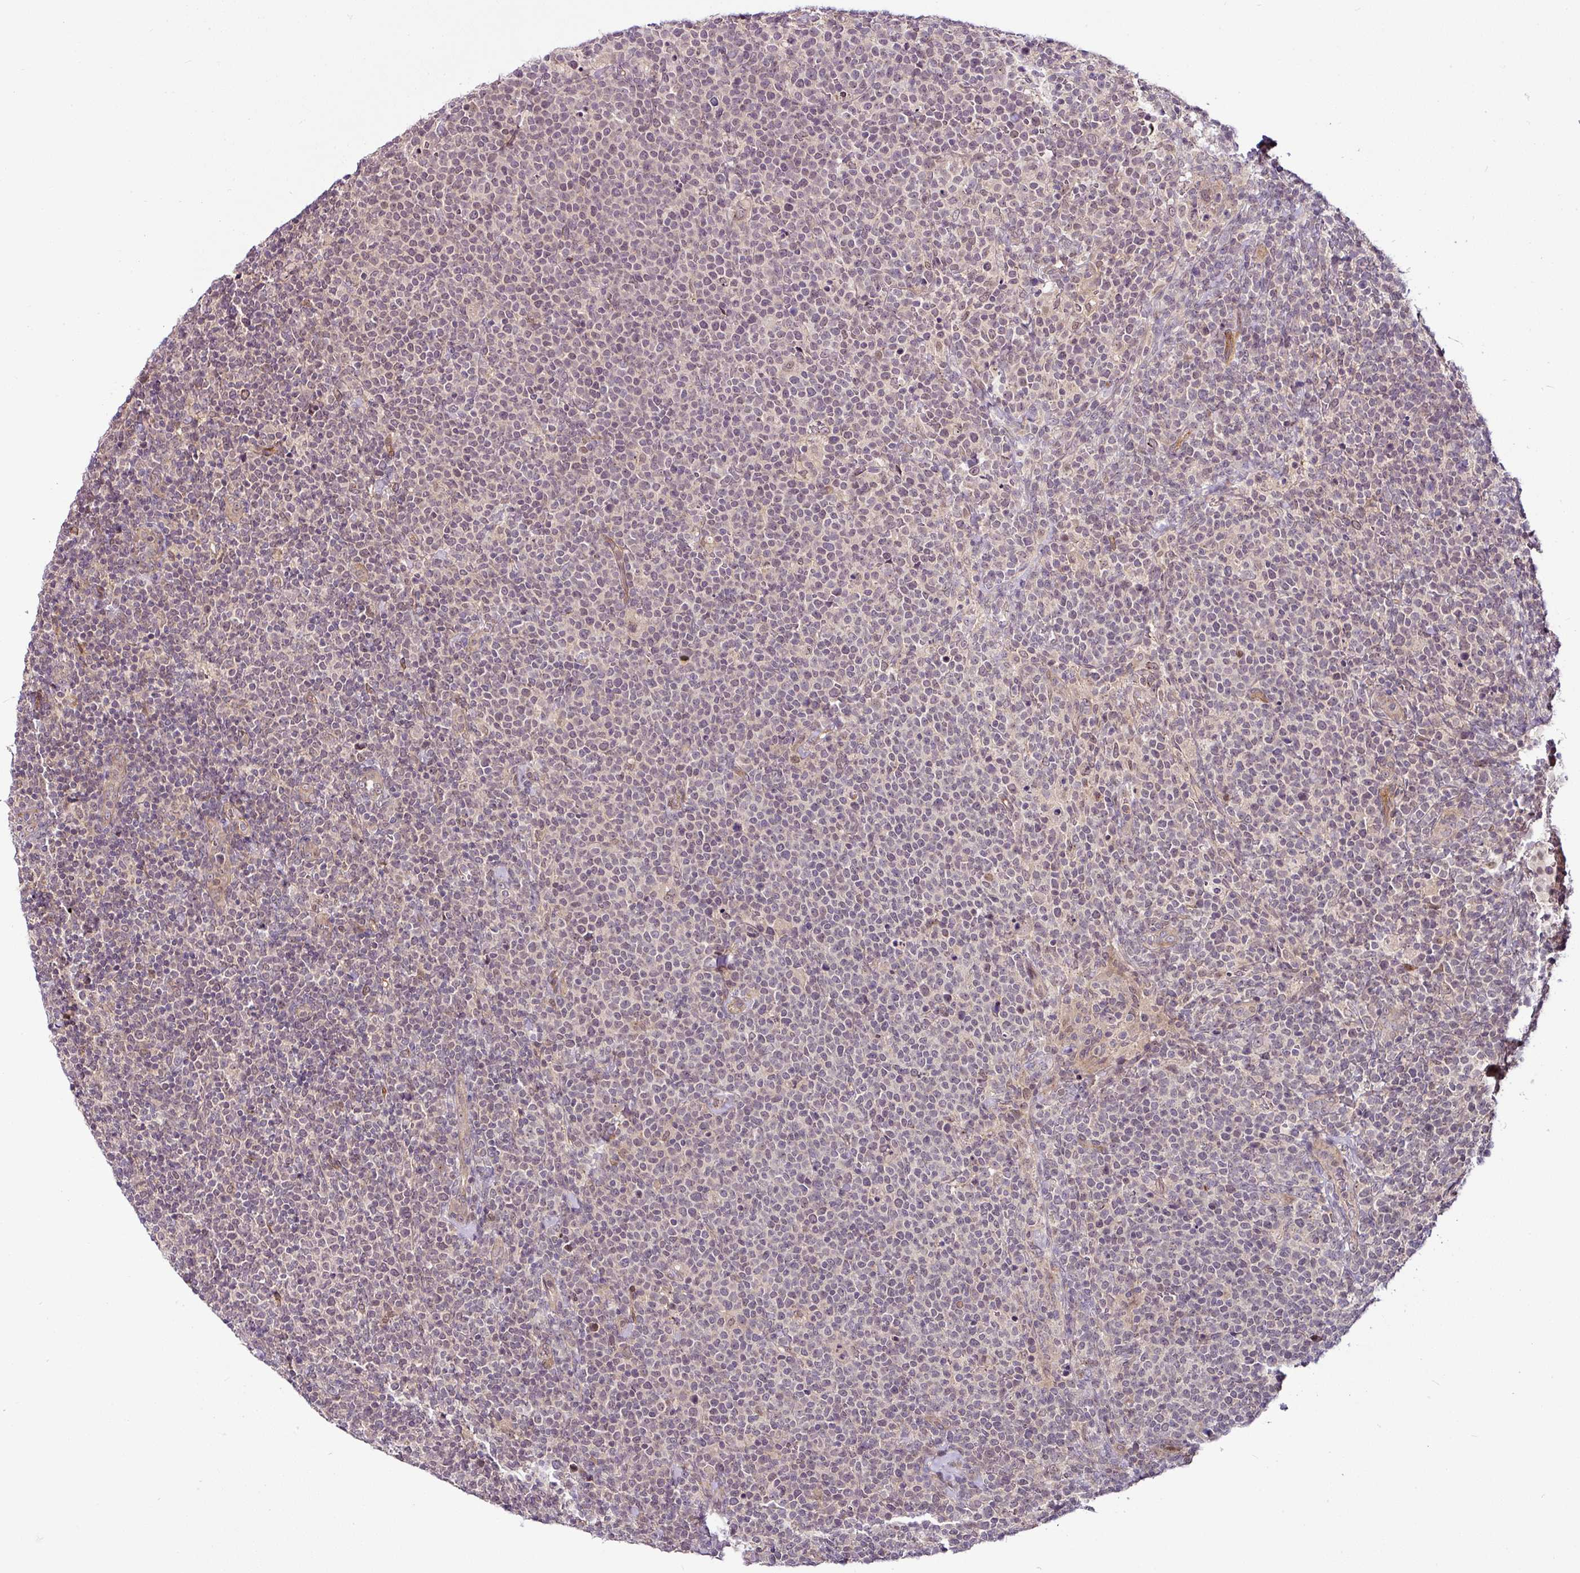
{"staining": {"intensity": "negative", "quantity": "none", "location": "none"}, "tissue": "lymphoma", "cell_type": "Tumor cells", "image_type": "cancer", "snomed": [{"axis": "morphology", "description": "Malignant lymphoma, non-Hodgkin's type, High grade"}, {"axis": "topography", "description": "Lymph node"}], "caption": "IHC image of high-grade malignant lymphoma, non-Hodgkin's type stained for a protein (brown), which displays no expression in tumor cells.", "gene": "DCAF13", "patient": {"sex": "male", "age": 61}}